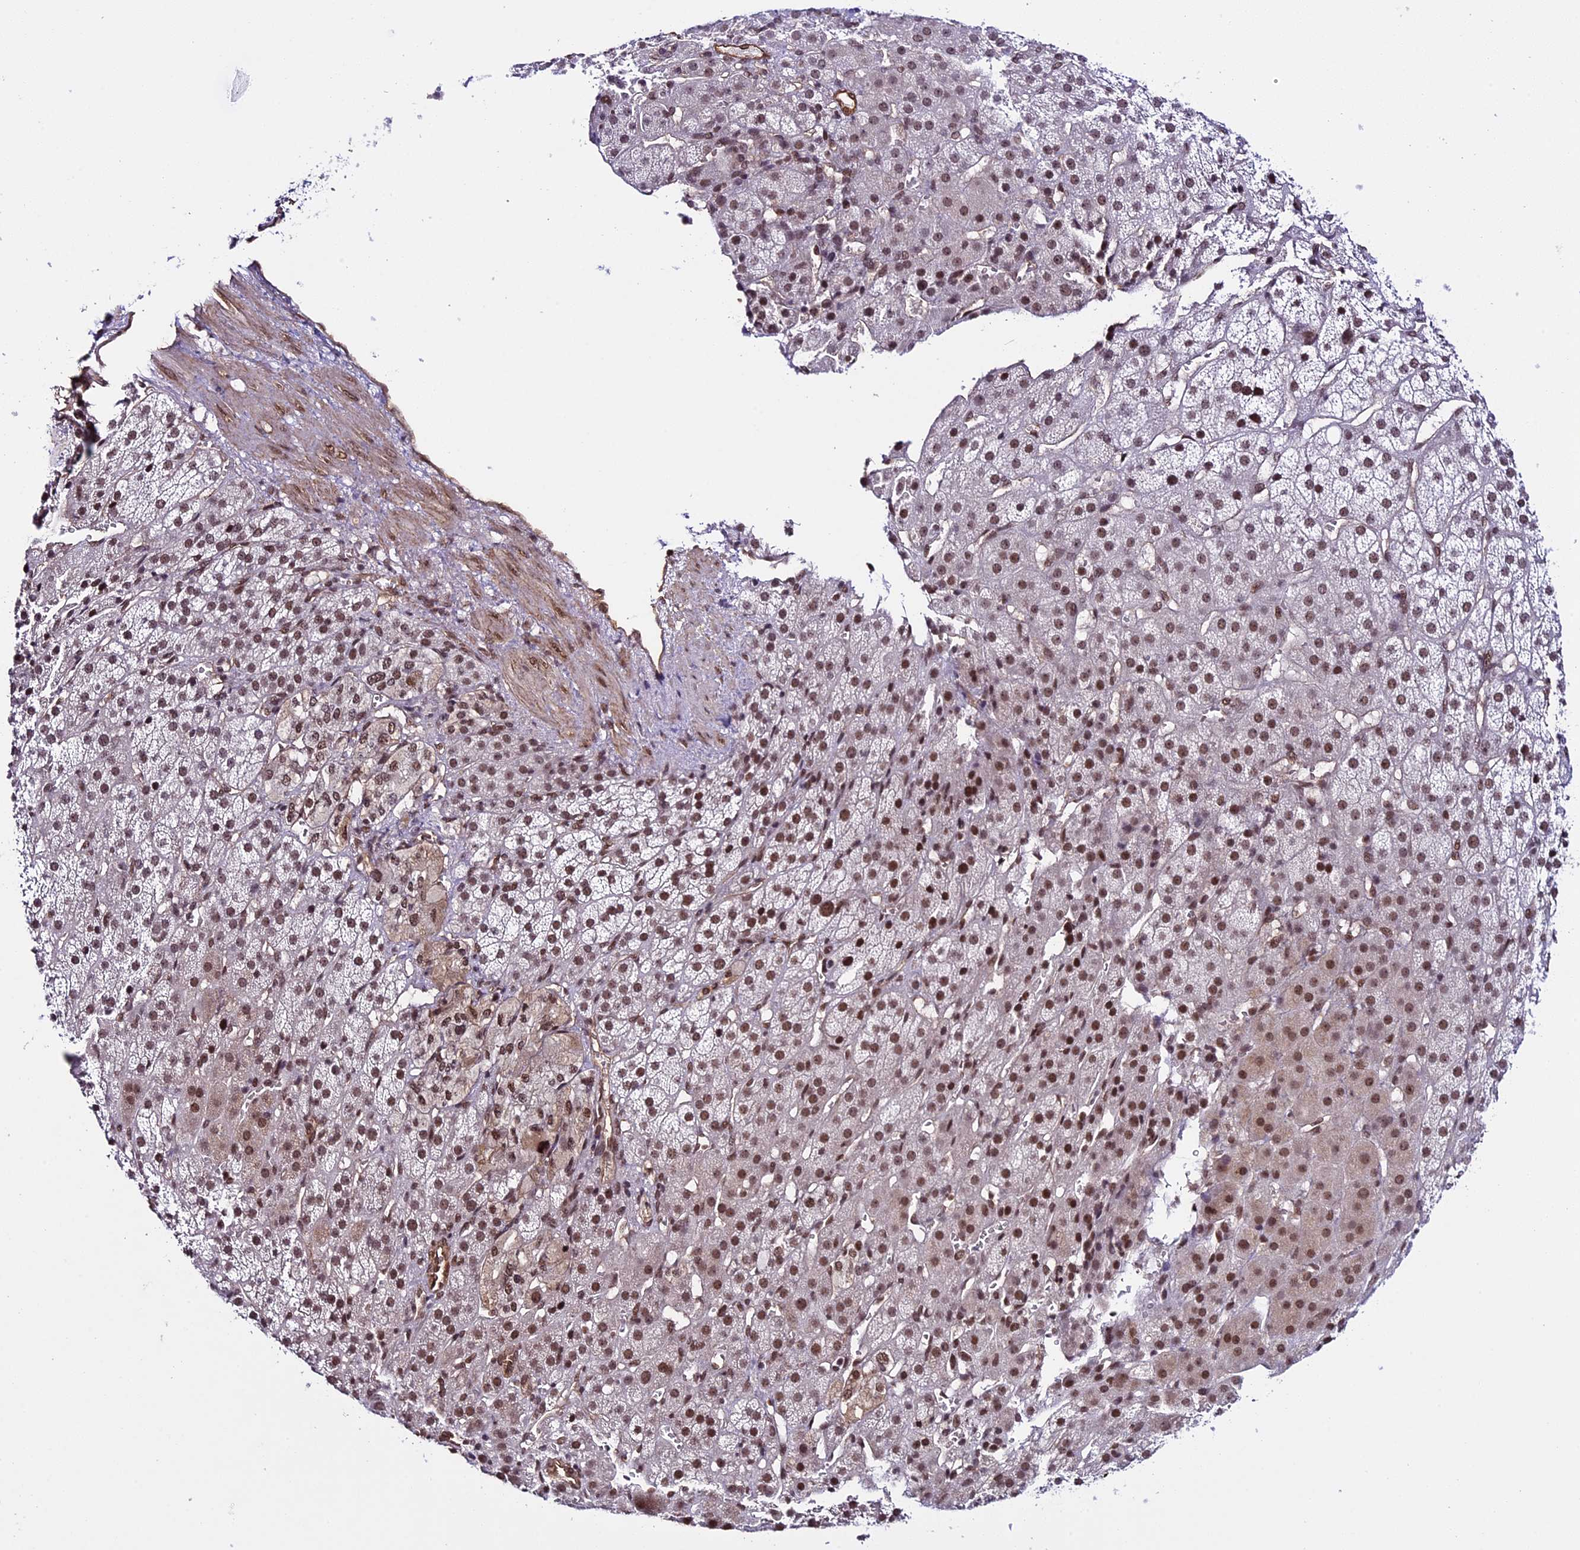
{"staining": {"intensity": "moderate", "quantity": ">75%", "location": "nuclear"}, "tissue": "adrenal gland", "cell_type": "Glandular cells", "image_type": "normal", "snomed": [{"axis": "morphology", "description": "Normal tissue, NOS"}, {"axis": "topography", "description": "Adrenal gland"}], "caption": "Adrenal gland stained with IHC exhibits moderate nuclear positivity in about >75% of glandular cells.", "gene": "MPHOSPH8", "patient": {"sex": "female", "age": 57}}